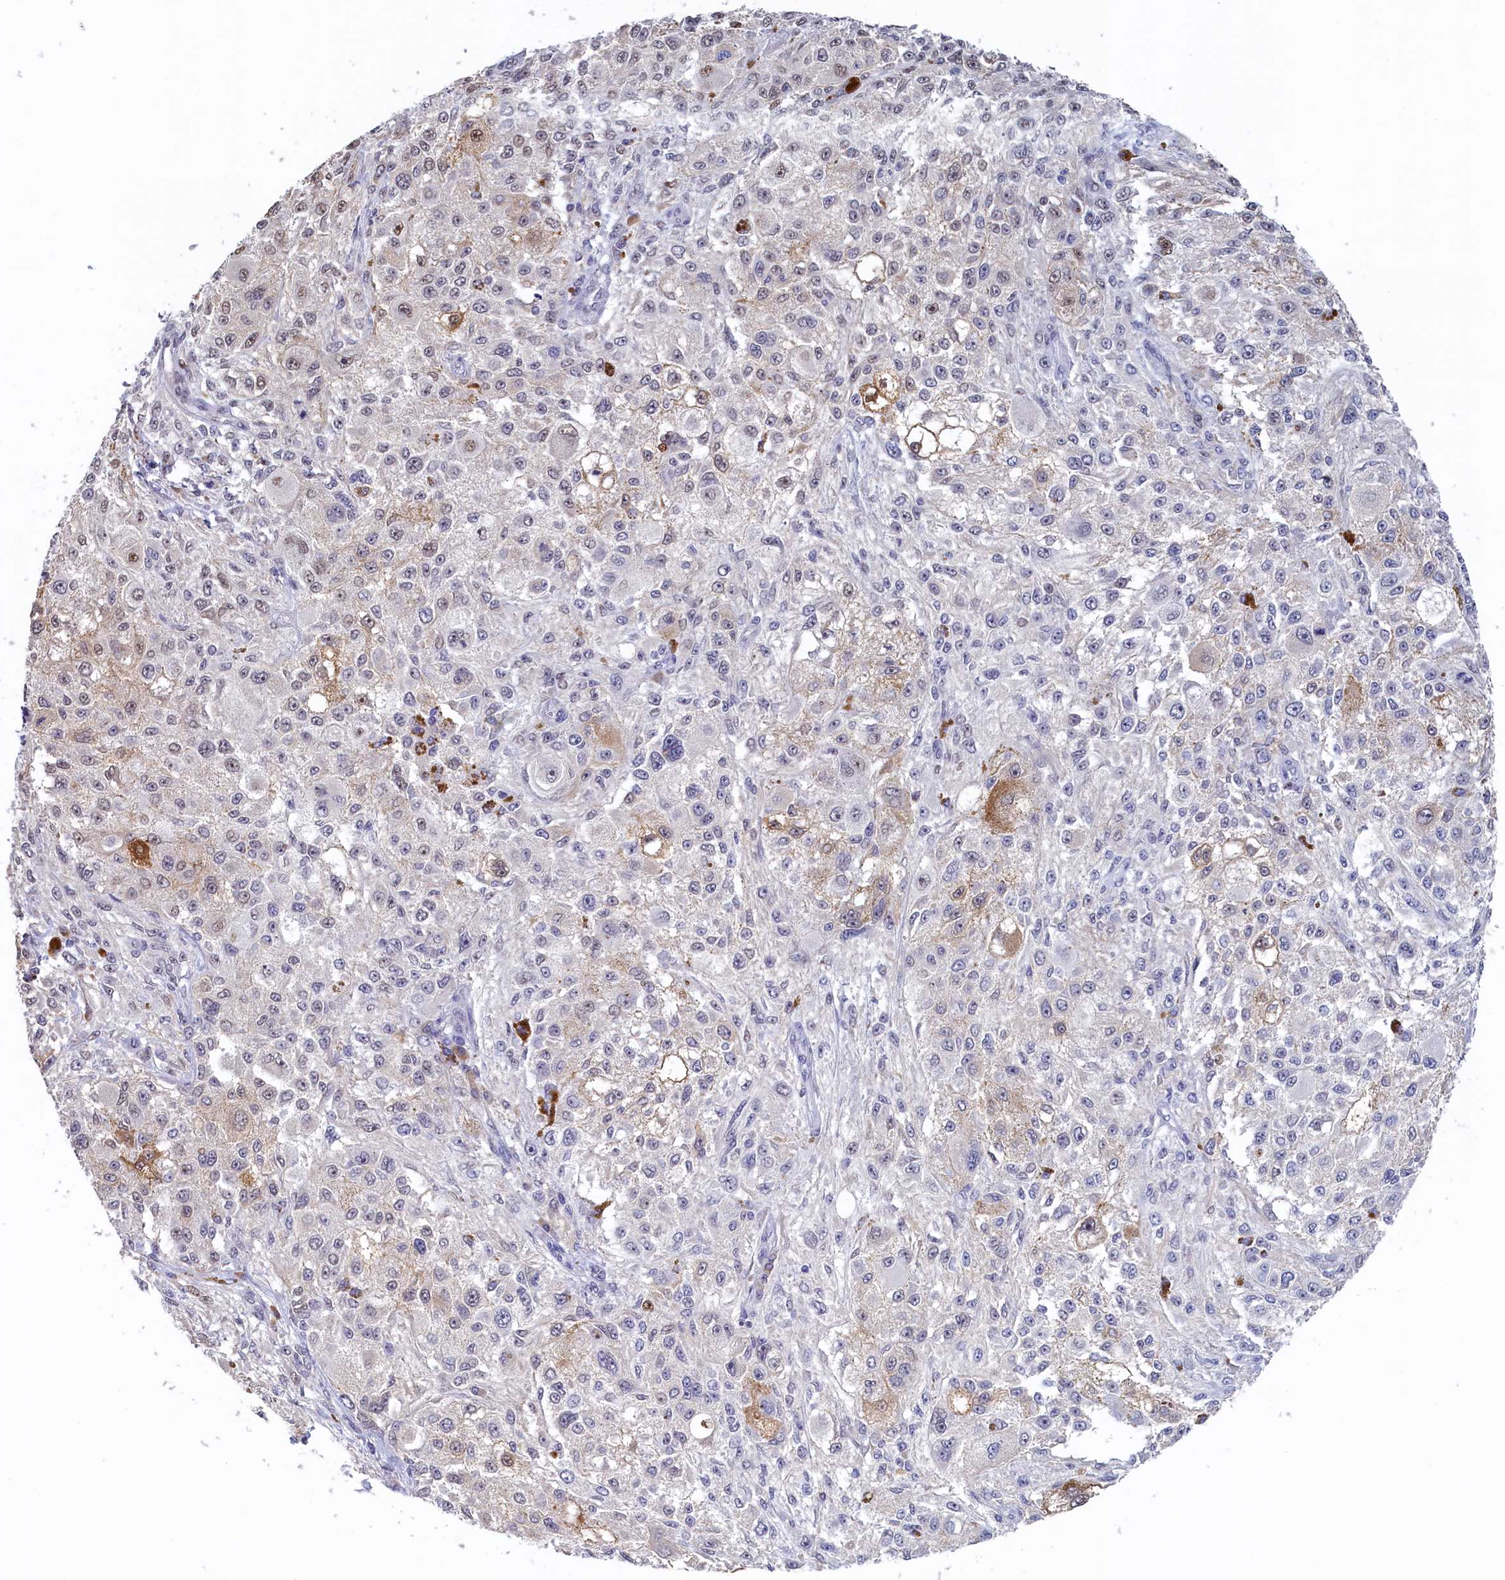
{"staining": {"intensity": "moderate", "quantity": "25%-75%", "location": "nuclear"}, "tissue": "melanoma", "cell_type": "Tumor cells", "image_type": "cancer", "snomed": [{"axis": "morphology", "description": "Necrosis, NOS"}, {"axis": "morphology", "description": "Malignant melanoma, NOS"}, {"axis": "topography", "description": "Skin"}], "caption": "DAB (3,3'-diaminobenzidine) immunohistochemical staining of malignant melanoma exhibits moderate nuclear protein expression in about 25%-75% of tumor cells.", "gene": "MOSPD3", "patient": {"sex": "female", "age": 87}}